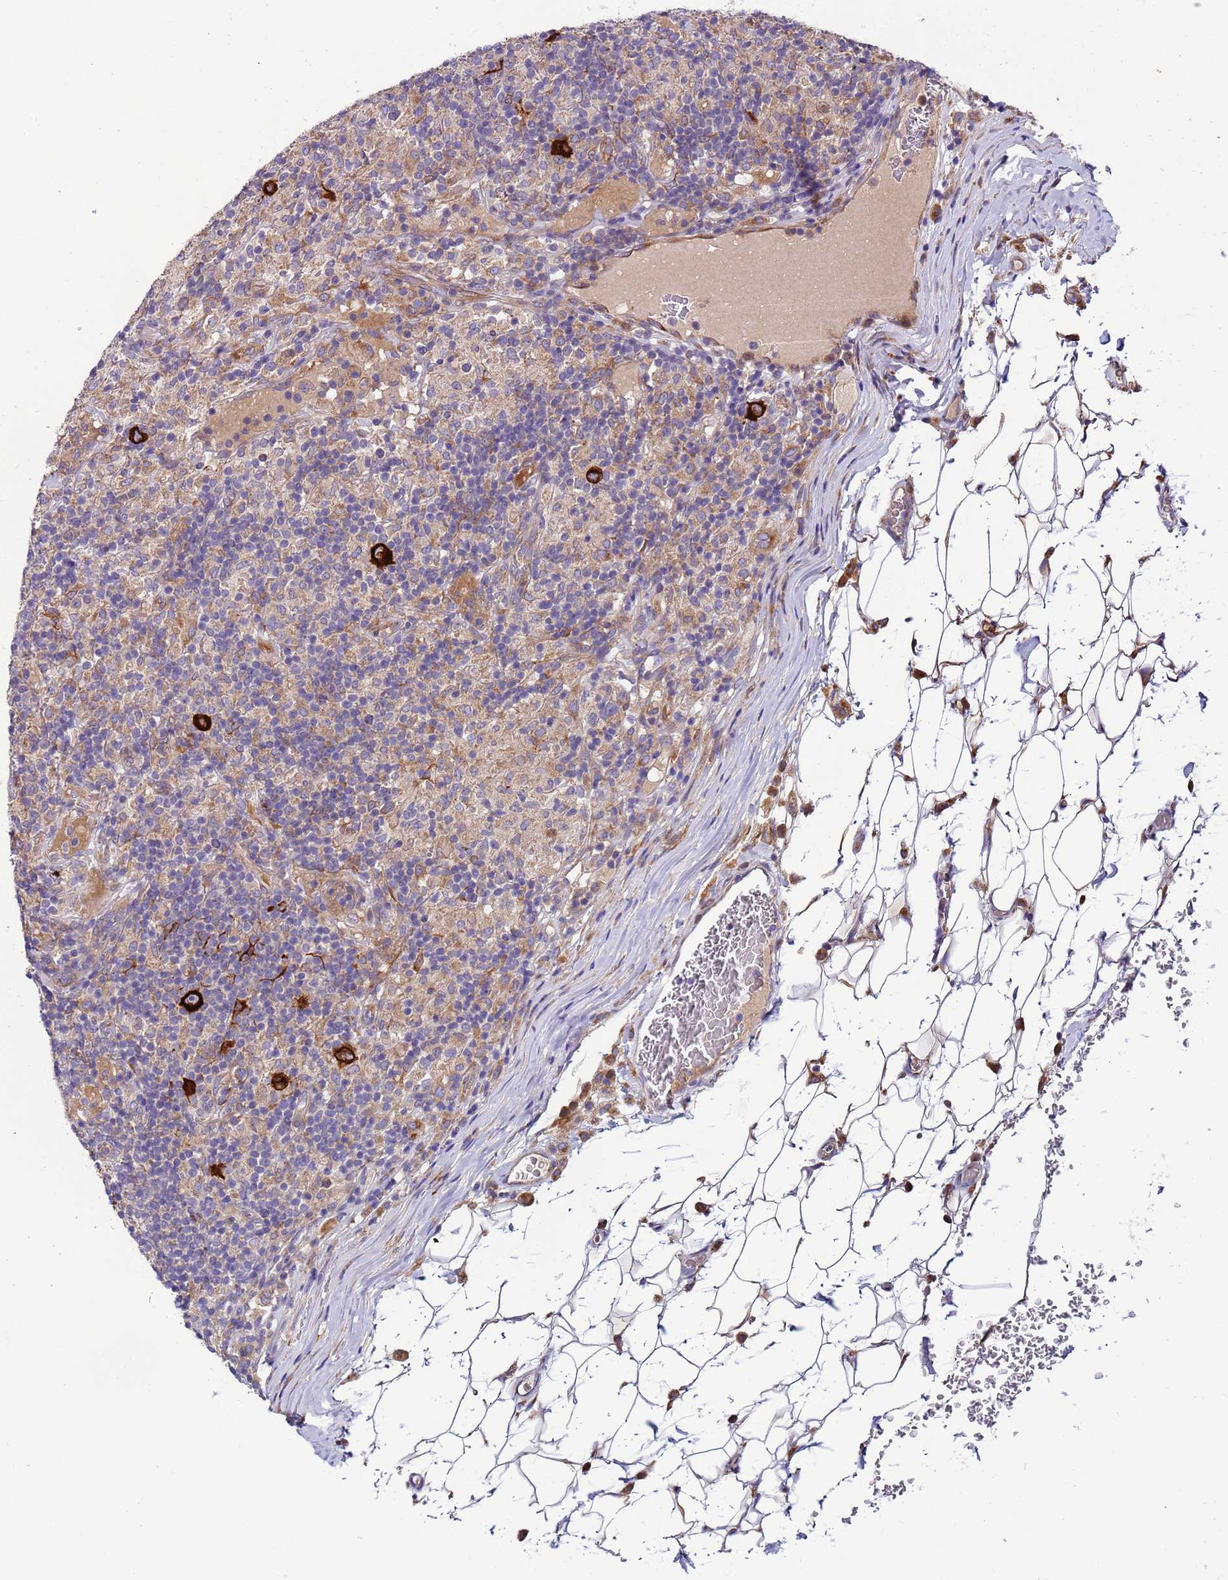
{"staining": {"intensity": "strong", "quantity": ">75%", "location": "cytoplasmic/membranous"}, "tissue": "lymphoma", "cell_type": "Tumor cells", "image_type": "cancer", "snomed": [{"axis": "morphology", "description": "Hodgkin's disease, NOS"}, {"axis": "topography", "description": "Lymph node"}], "caption": "Lymphoma tissue shows strong cytoplasmic/membranous staining in about >75% of tumor cells", "gene": "PAQR7", "patient": {"sex": "male", "age": 70}}